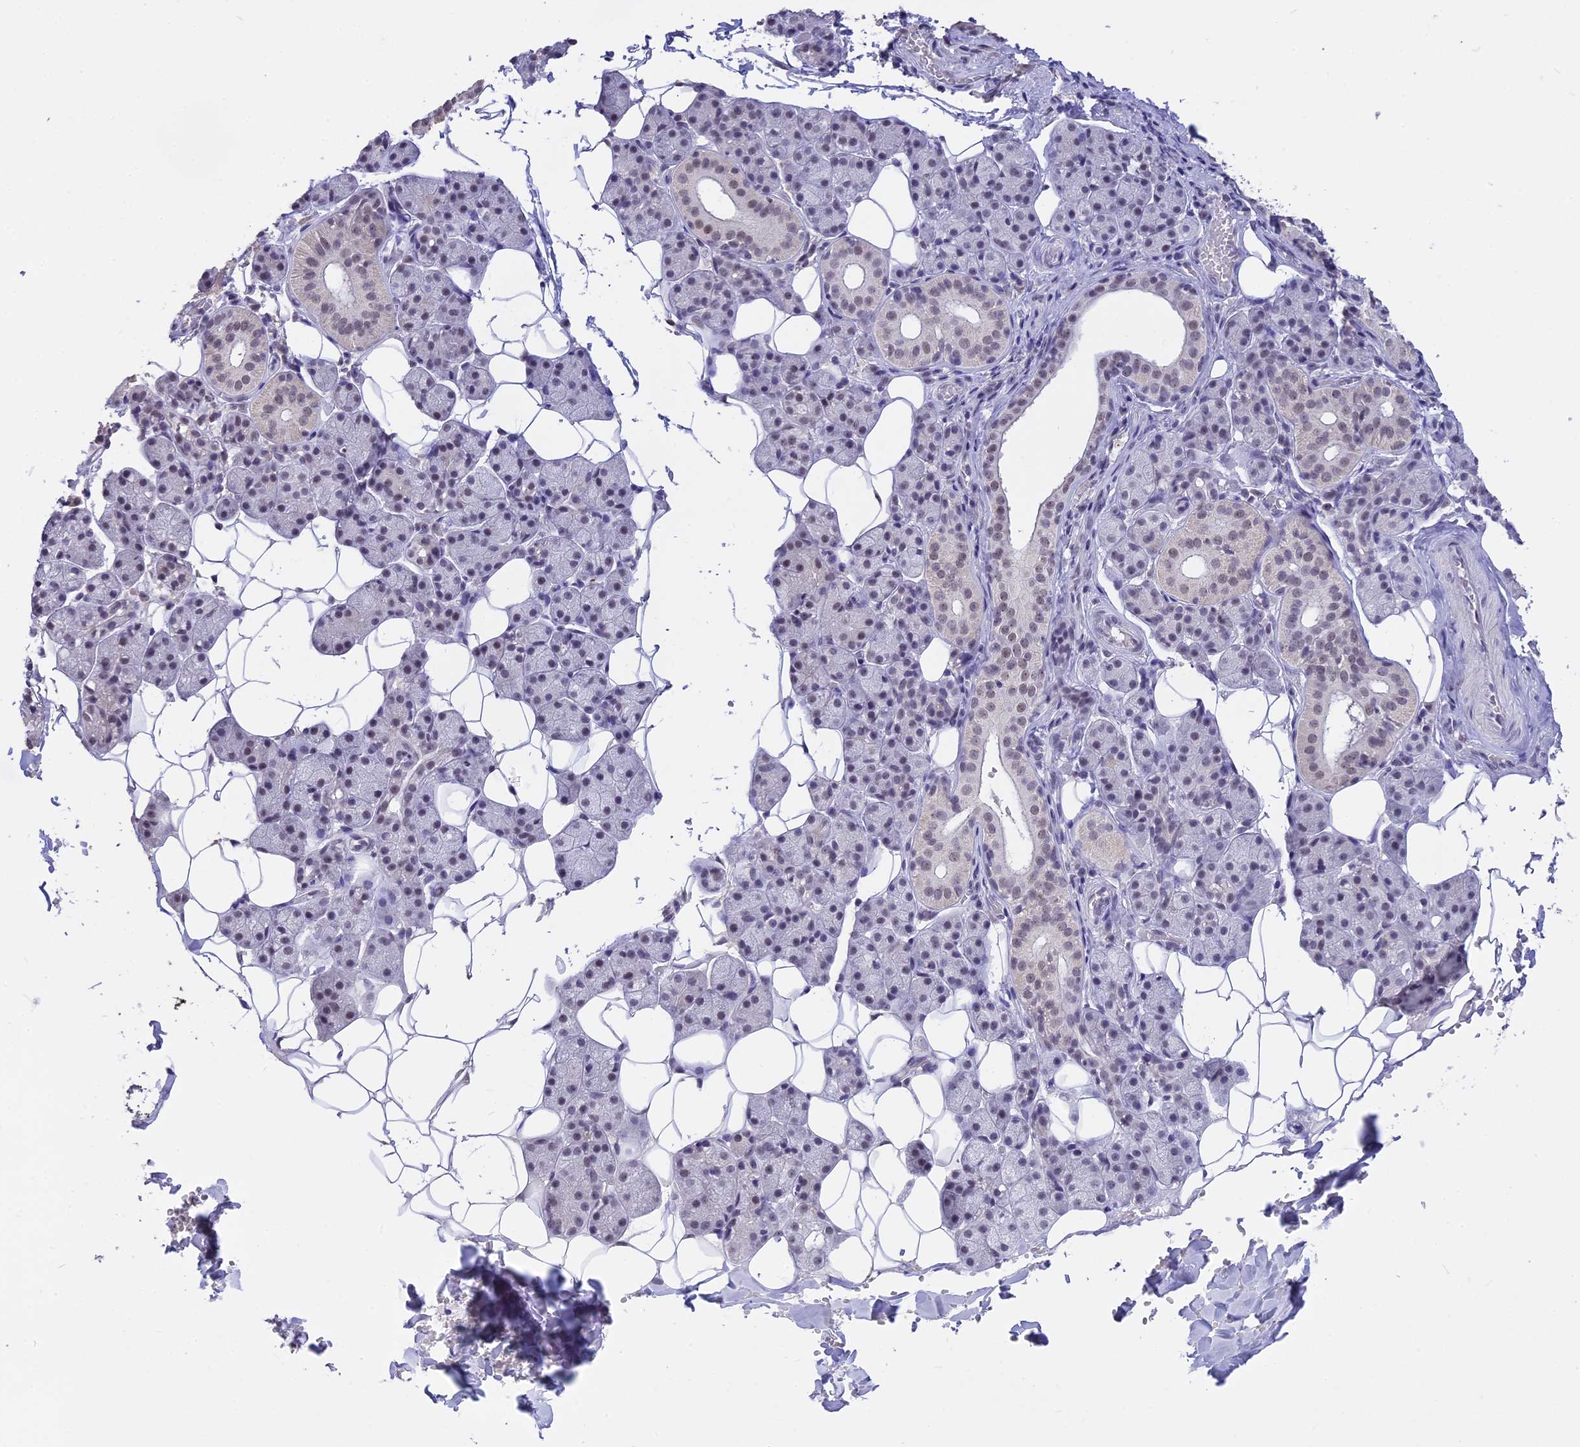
{"staining": {"intensity": "weak", "quantity": "<25%", "location": "nuclear"}, "tissue": "salivary gland", "cell_type": "Glandular cells", "image_type": "normal", "snomed": [{"axis": "morphology", "description": "Normal tissue, NOS"}, {"axis": "topography", "description": "Salivary gland"}], "caption": "This is an immunohistochemistry micrograph of normal salivary gland. There is no expression in glandular cells.", "gene": "SETD2", "patient": {"sex": "female", "age": 33}}